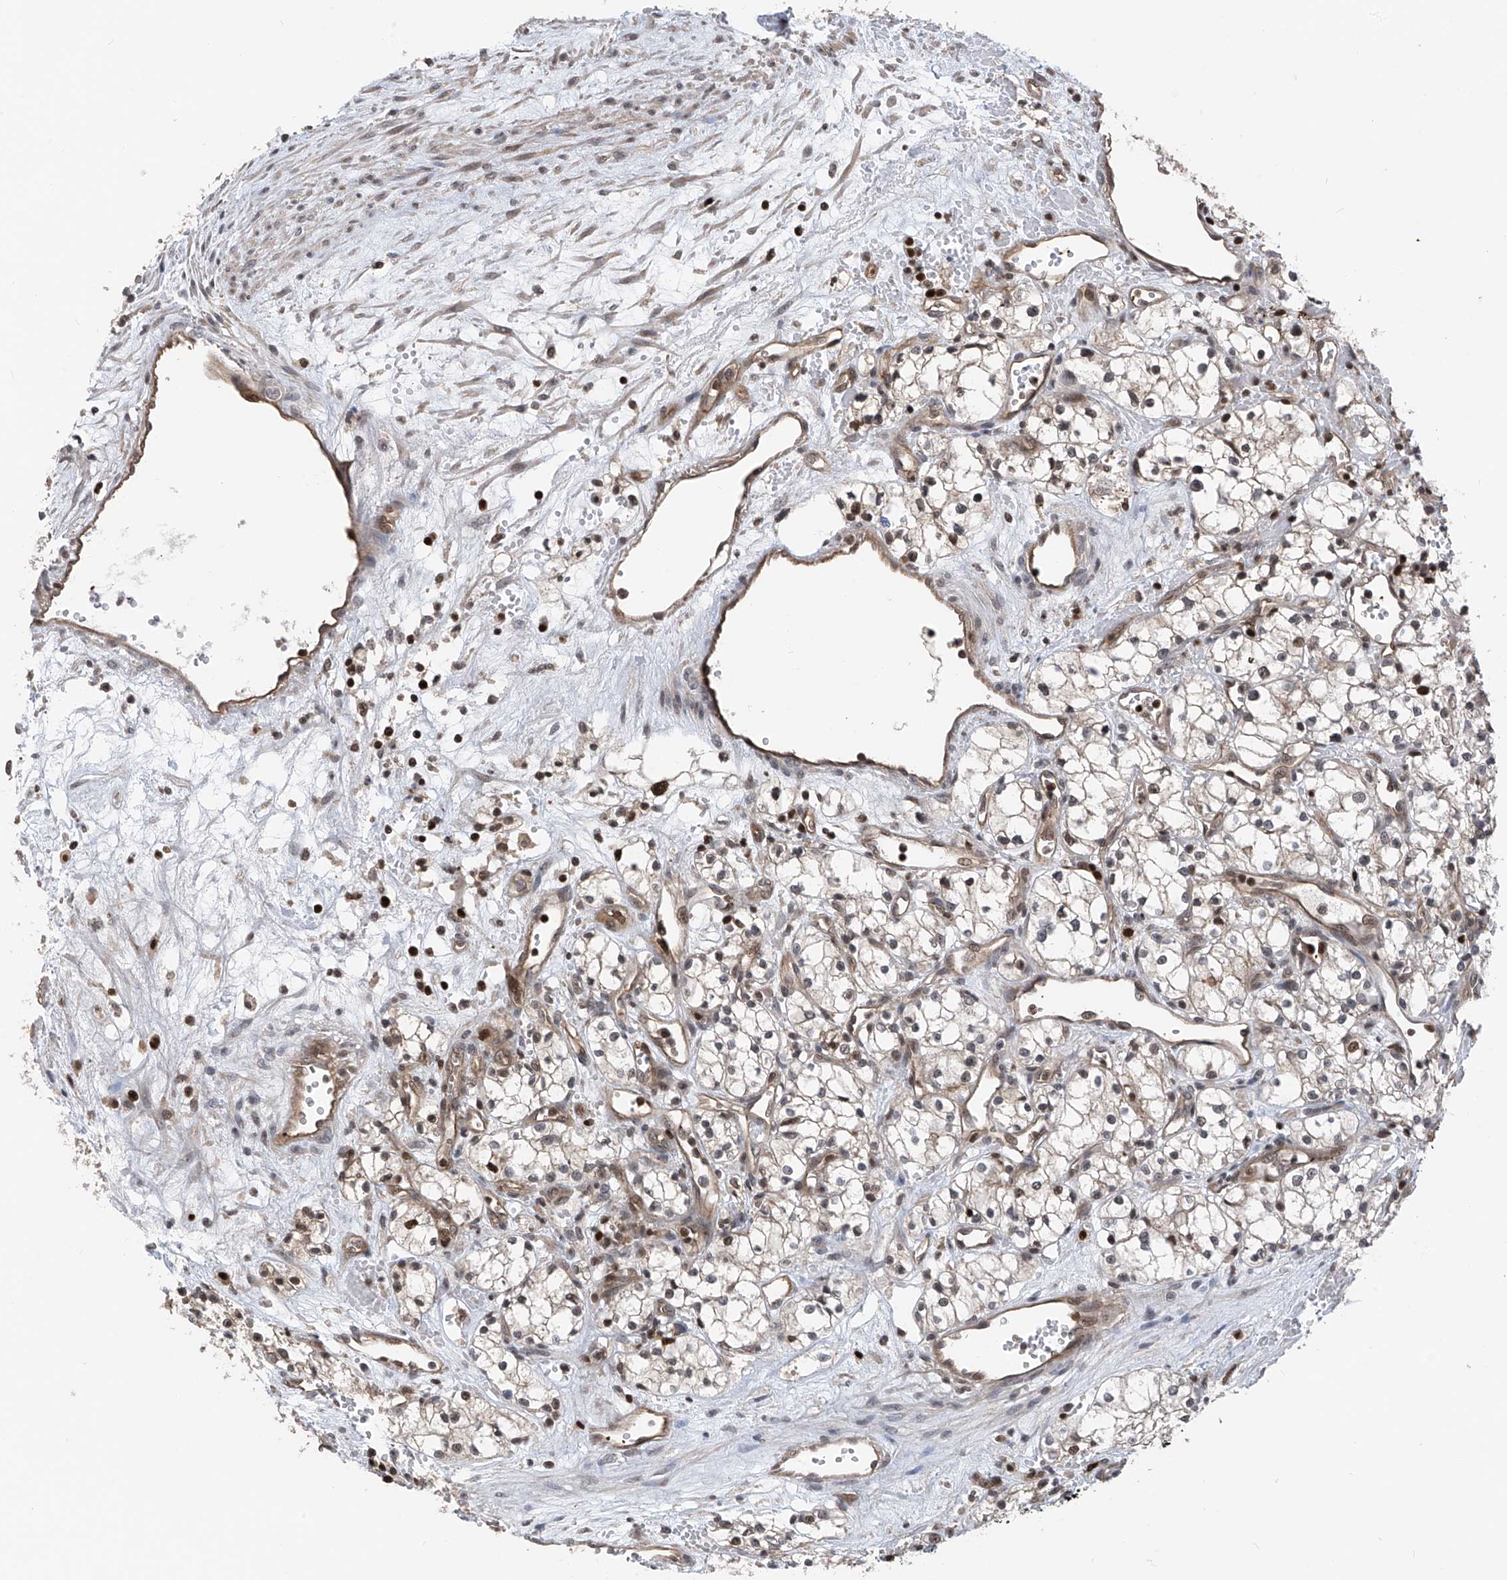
{"staining": {"intensity": "weak", "quantity": "<25%", "location": "nuclear"}, "tissue": "renal cancer", "cell_type": "Tumor cells", "image_type": "cancer", "snomed": [{"axis": "morphology", "description": "Adenocarcinoma, NOS"}, {"axis": "topography", "description": "Kidney"}], "caption": "Protein analysis of renal adenocarcinoma reveals no significant staining in tumor cells. (IHC, brightfield microscopy, high magnification).", "gene": "DNAJC9", "patient": {"sex": "male", "age": 59}}